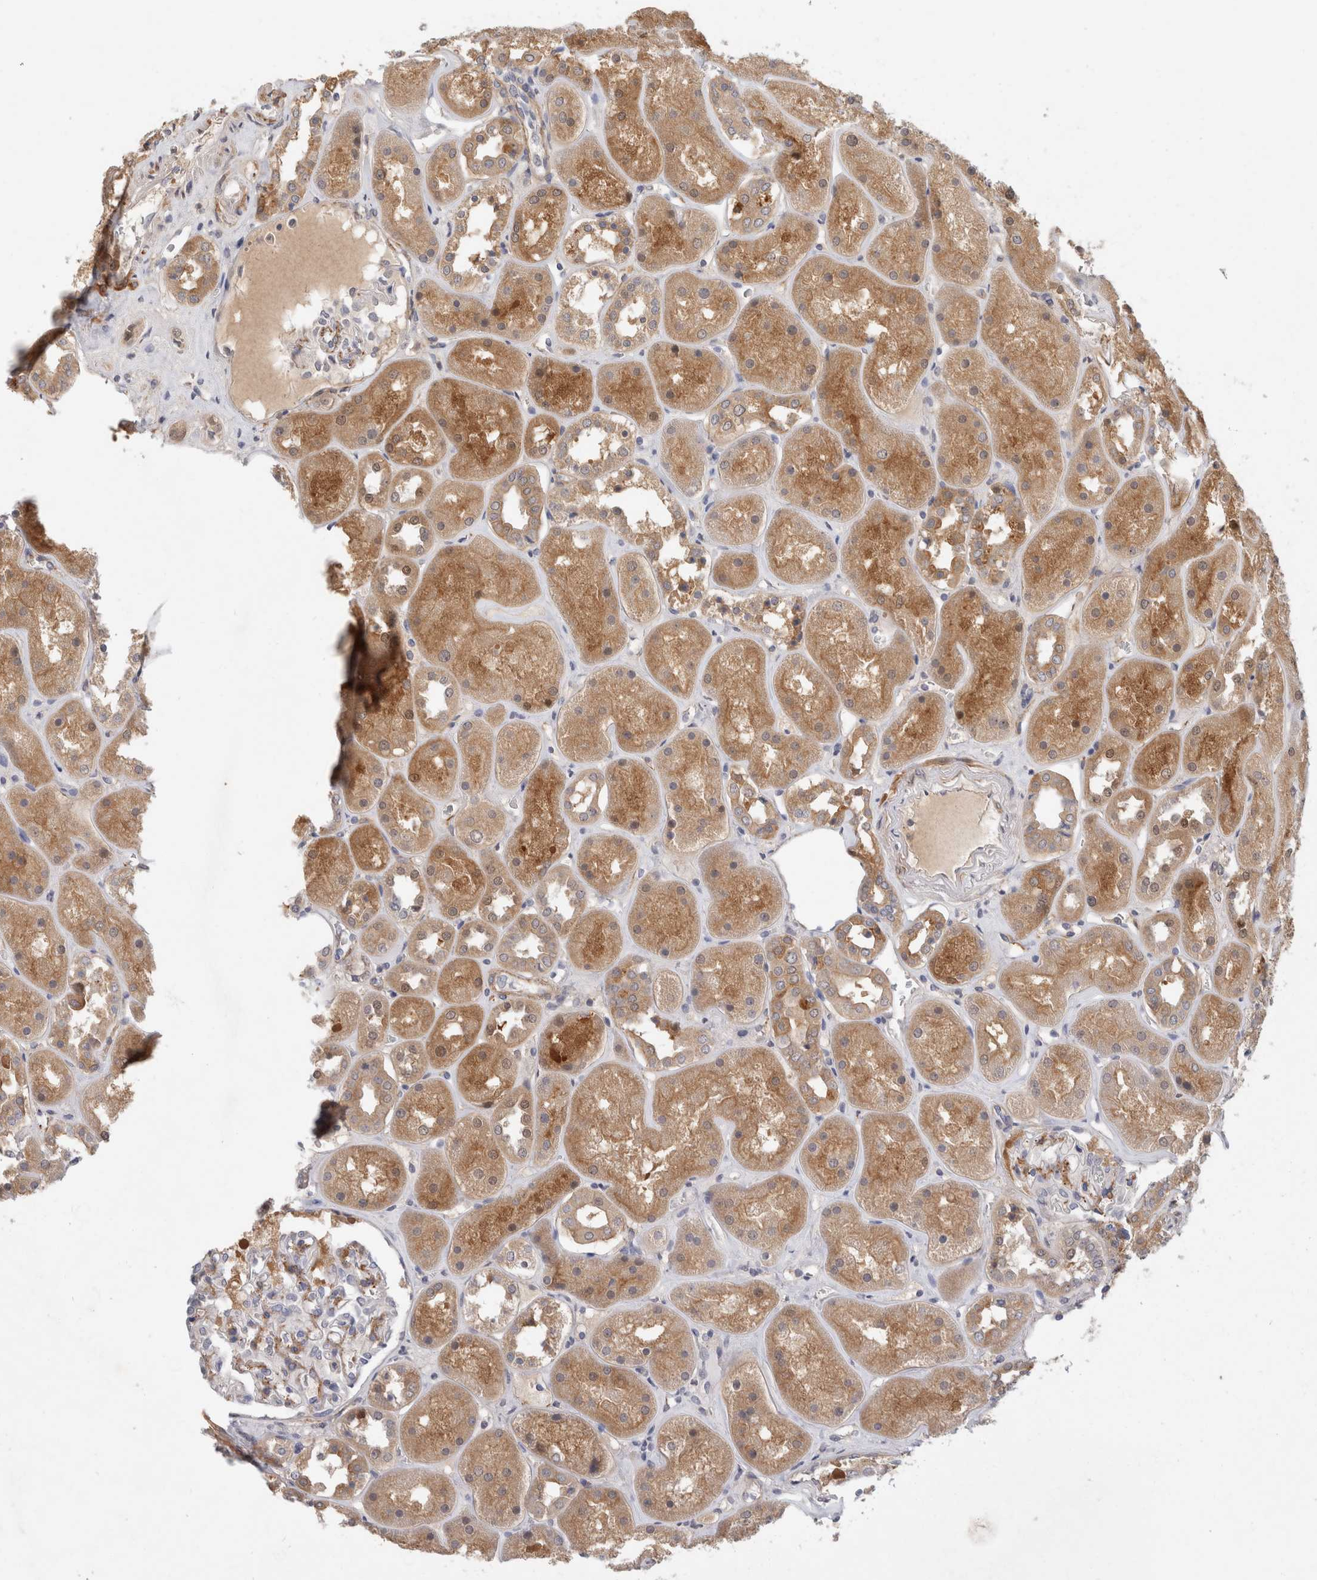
{"staining": {"intensity": "weak", "quantity": "<25%", "location": "cytoplasmic/membranous"}, "tissue": "kidney", "cell_type": "Cells in glomeruli", "image_type": "normal", "snomed": [{"axis": "morphology", "description": "Normal tissue, NOS"}, {"axis": "topography", "description": "Kidney"}], "caption": "This is an immunohistochemistry (IHC) photomicrograph of unremarkable kidney. There is no staining in cells in glomeruli.", "gene": "PGM1", "patient": {"sex": "male", "age": 70}}